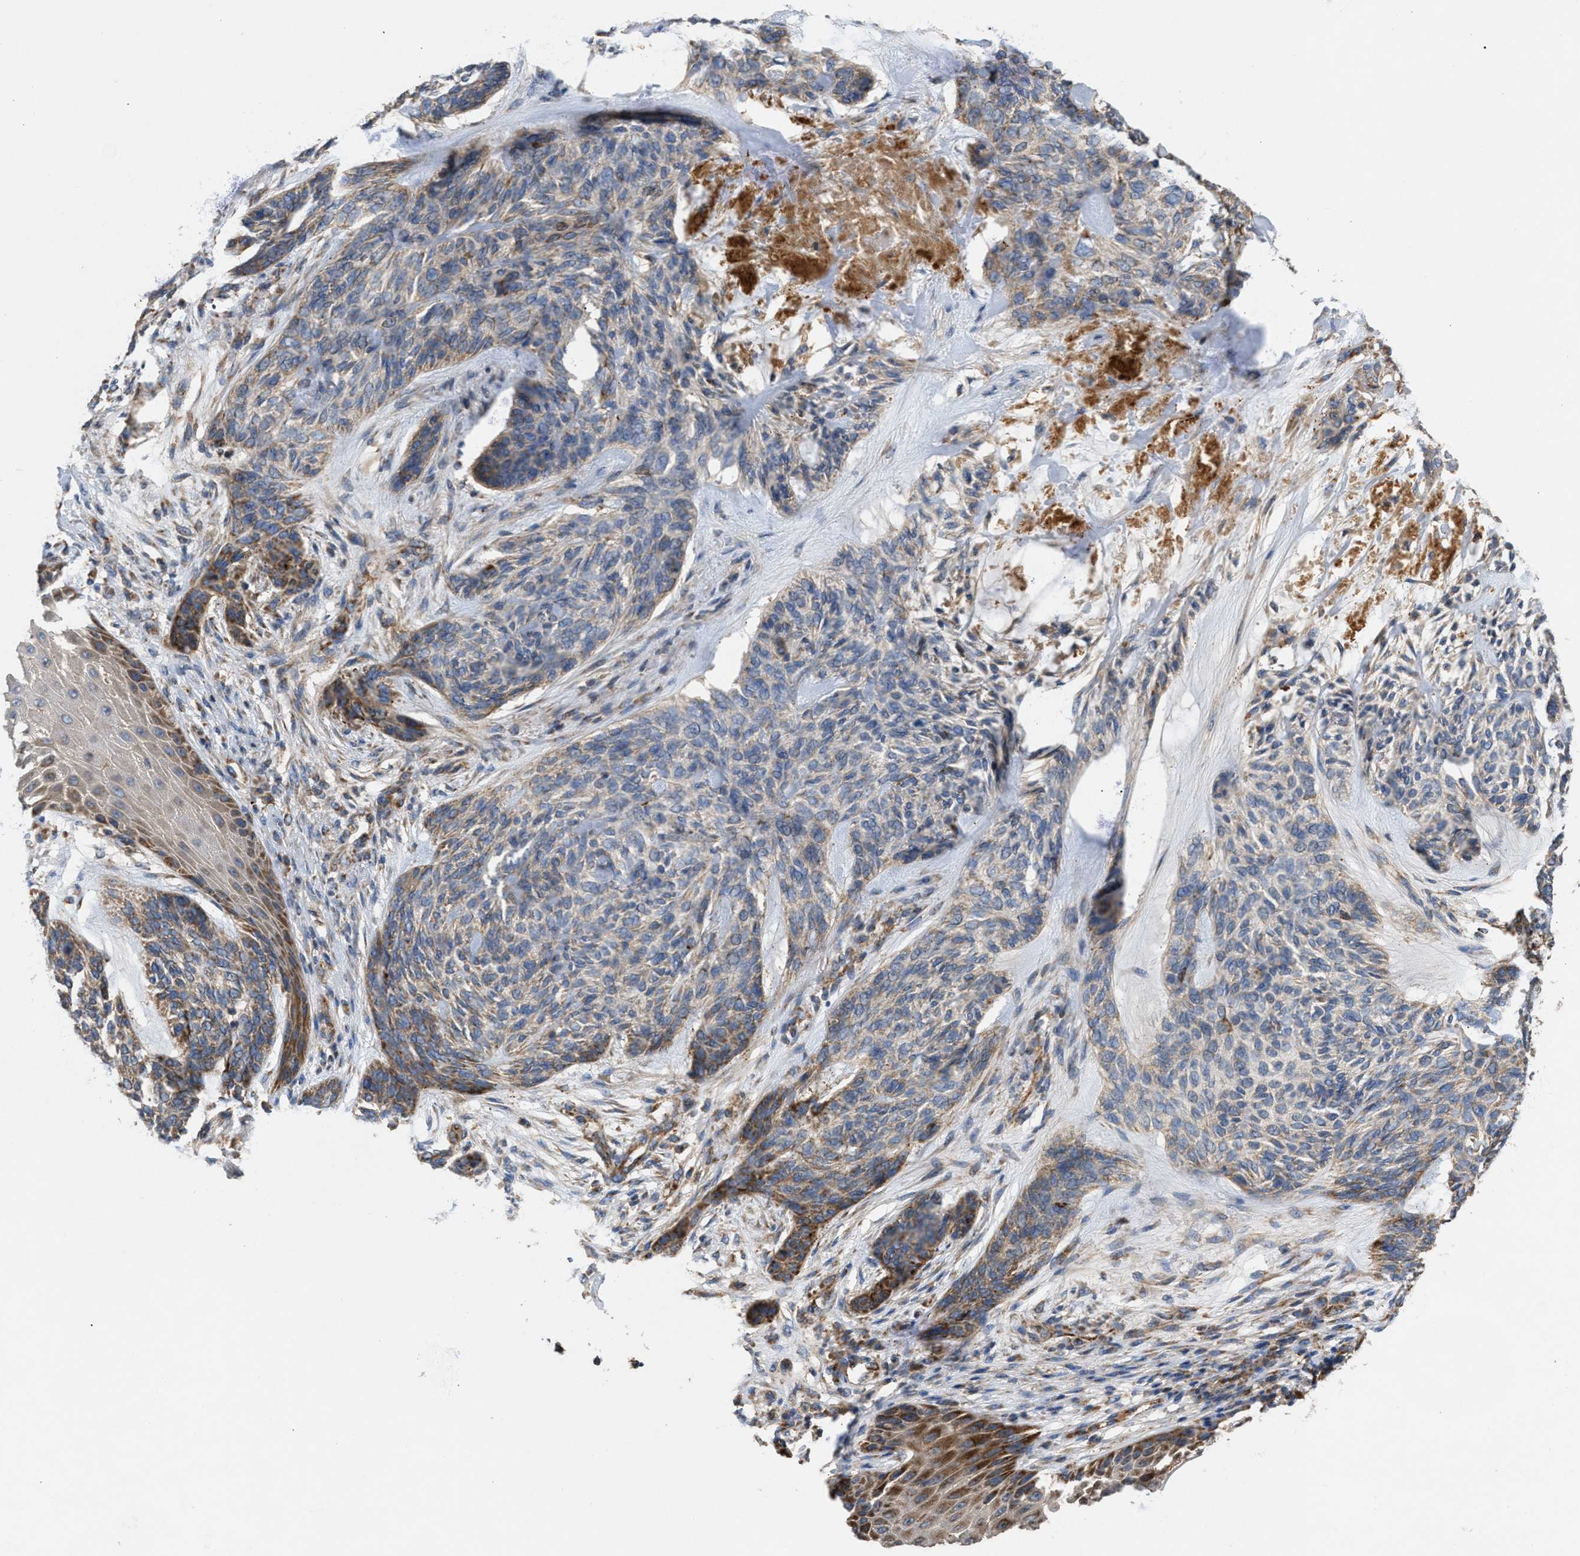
{"staining": {"intensity": "moderate", "quantity": "<25%", "location": "cytoplasmic/membranous"}, "tissue": "skin cancer", "cell_type": "Tumor cells", "image_type": "cancer", "snomed": [{"axis": "morphology", "description": "Basal cell carcinoma"}, {"axis": "topography", "description": "Skin"}], "caption": "Brown immunohistochemical staining in human skin cancer (basal cell carcinoma) demonstrates moderate cytoplasmic/membranous staining in approximately <25% of tumor cells. The staining is performed using DAB brown chromogen to label protein expression. The nuclei are counter-stained blue using hematoxylin.", "gene": "TACO1", "patient": {"sex": "male", "age": 55}}